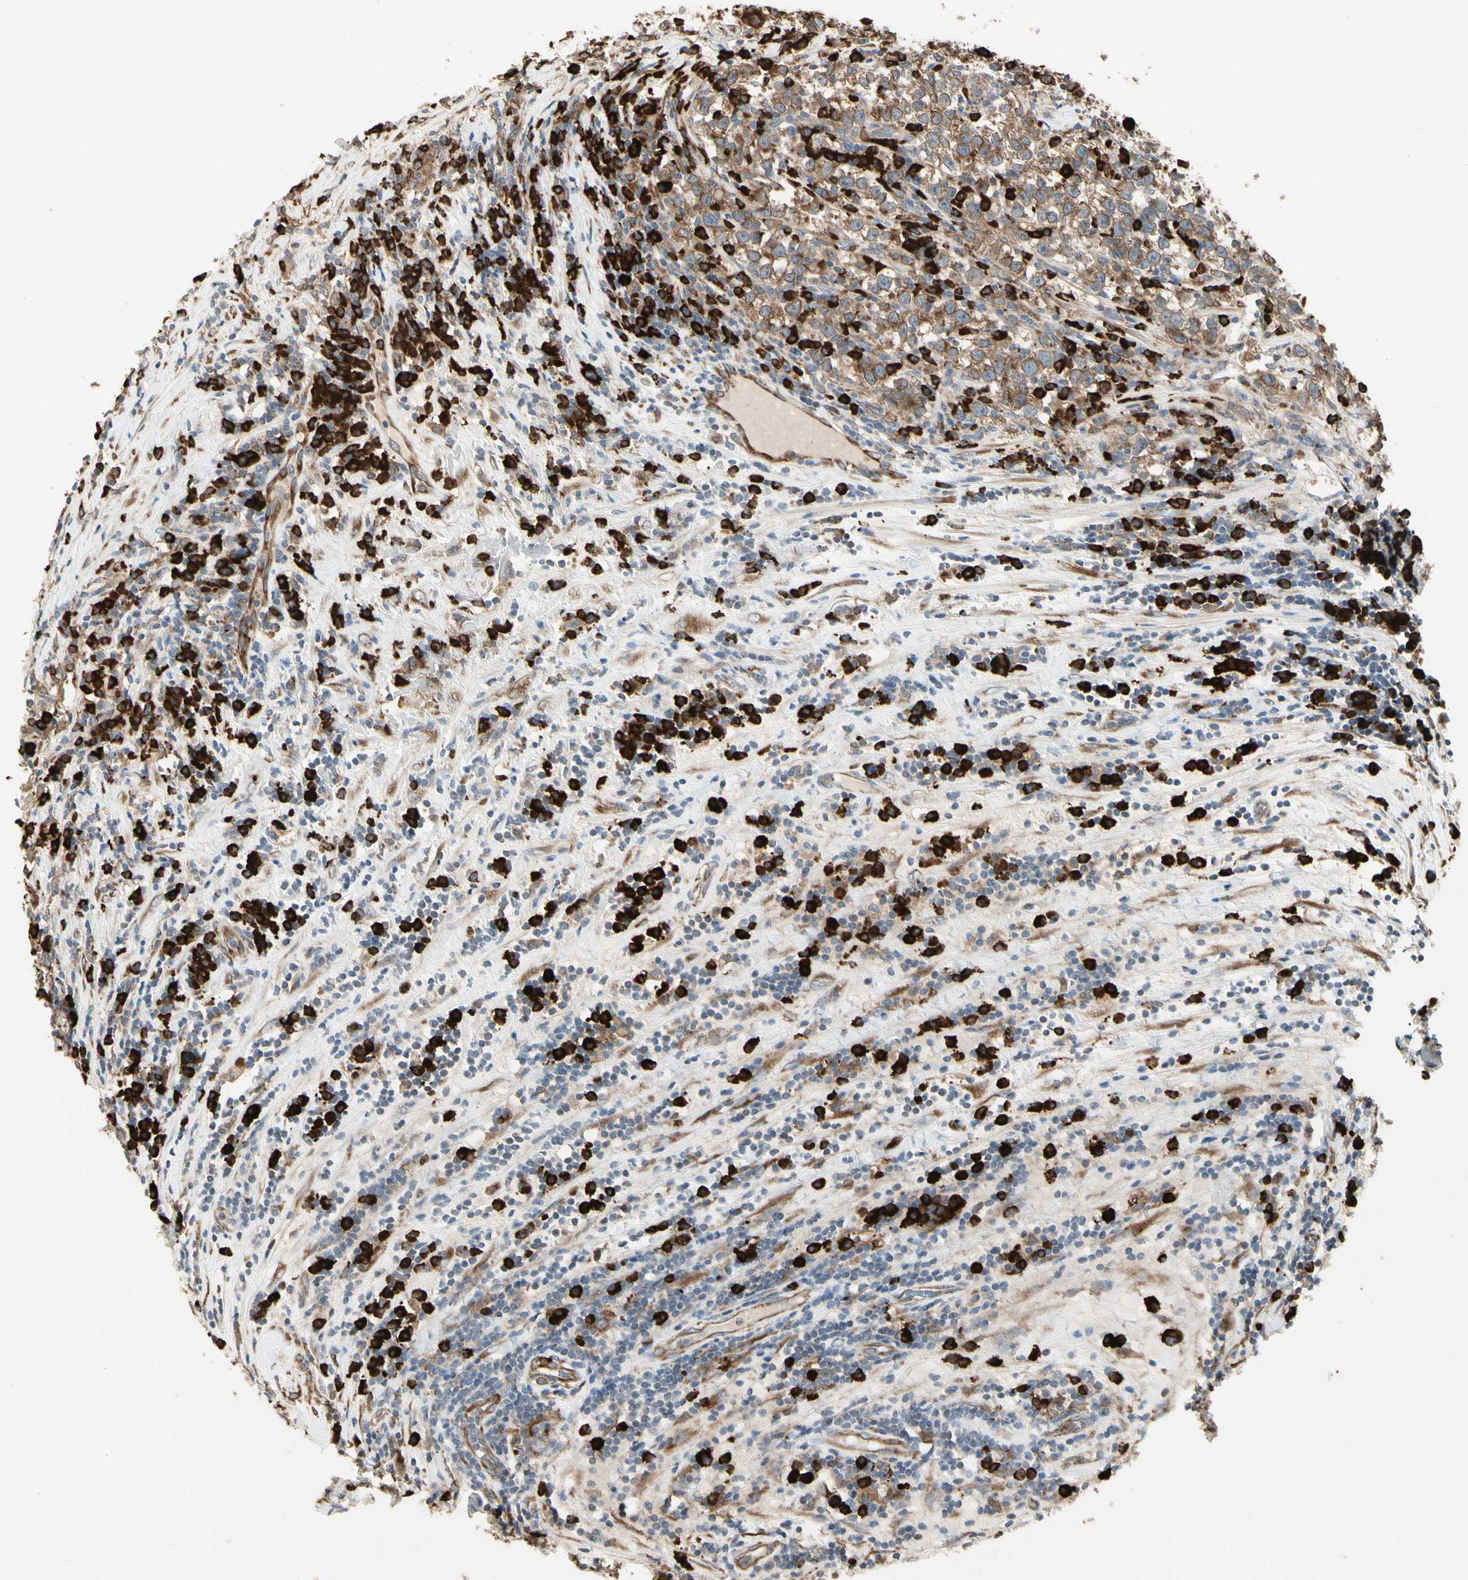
{"staining": {"intensity": "moderate", "quantity": ">75%", "location": "cytoplasmic/membranous"}, "tissue": "testis cancer", "cell_type": "Tumor cells", "image_type": "cancer", "snomed": [{"axis": "morphology", "description": "Seminoma, NOS"}, {"axis": "topography", "description": "Testis"}], "caption": "Seminoma (testis) stained with a brown dye demonstrates moderate cytoplasmic/membranous positive staining in approximately >75% of tumor cells.", "gene": "HSP90B1", "patient": {"sex": "male", "age": 43}}